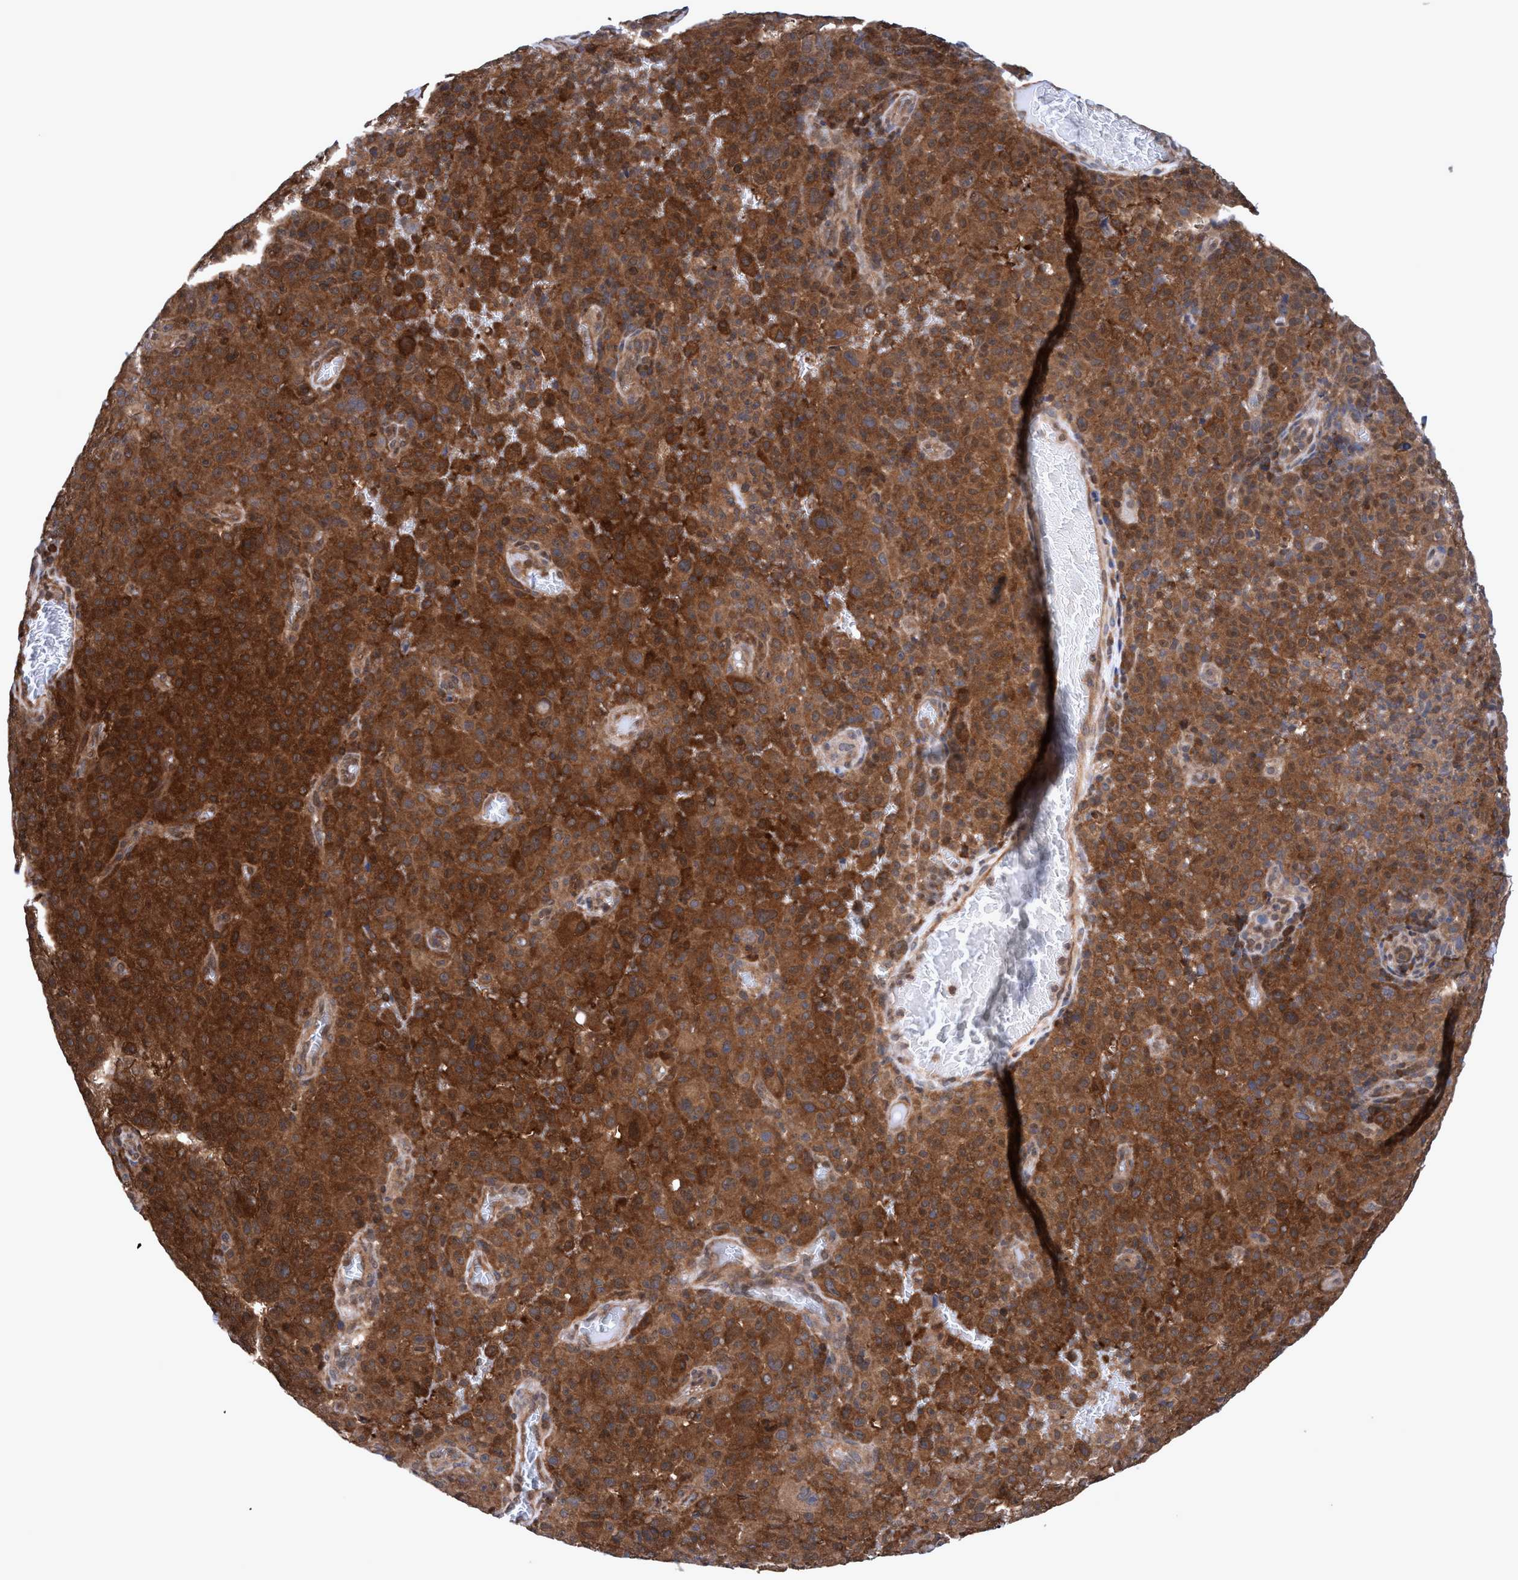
{"staining": {"intensity": "strong", "quantity": ">75%", "location": "cytoplasmic/membranous"}, "tissue": "melanoma", "cell_type": "Tumor cells", "image_type": "cancer", "snomed": [{"axis": "morphology", "description": "Malignant melanoma, NOS"}, {"axis": "topography", "description": "Skin"}], "caption": "Human malignant melanoma stained with a brown dye displays strong cytoplasmic/membranous positive staining in about >75% of tumor cells.", "gene": "GLOD4", "patient": {"sex": "female", "age": 82}}